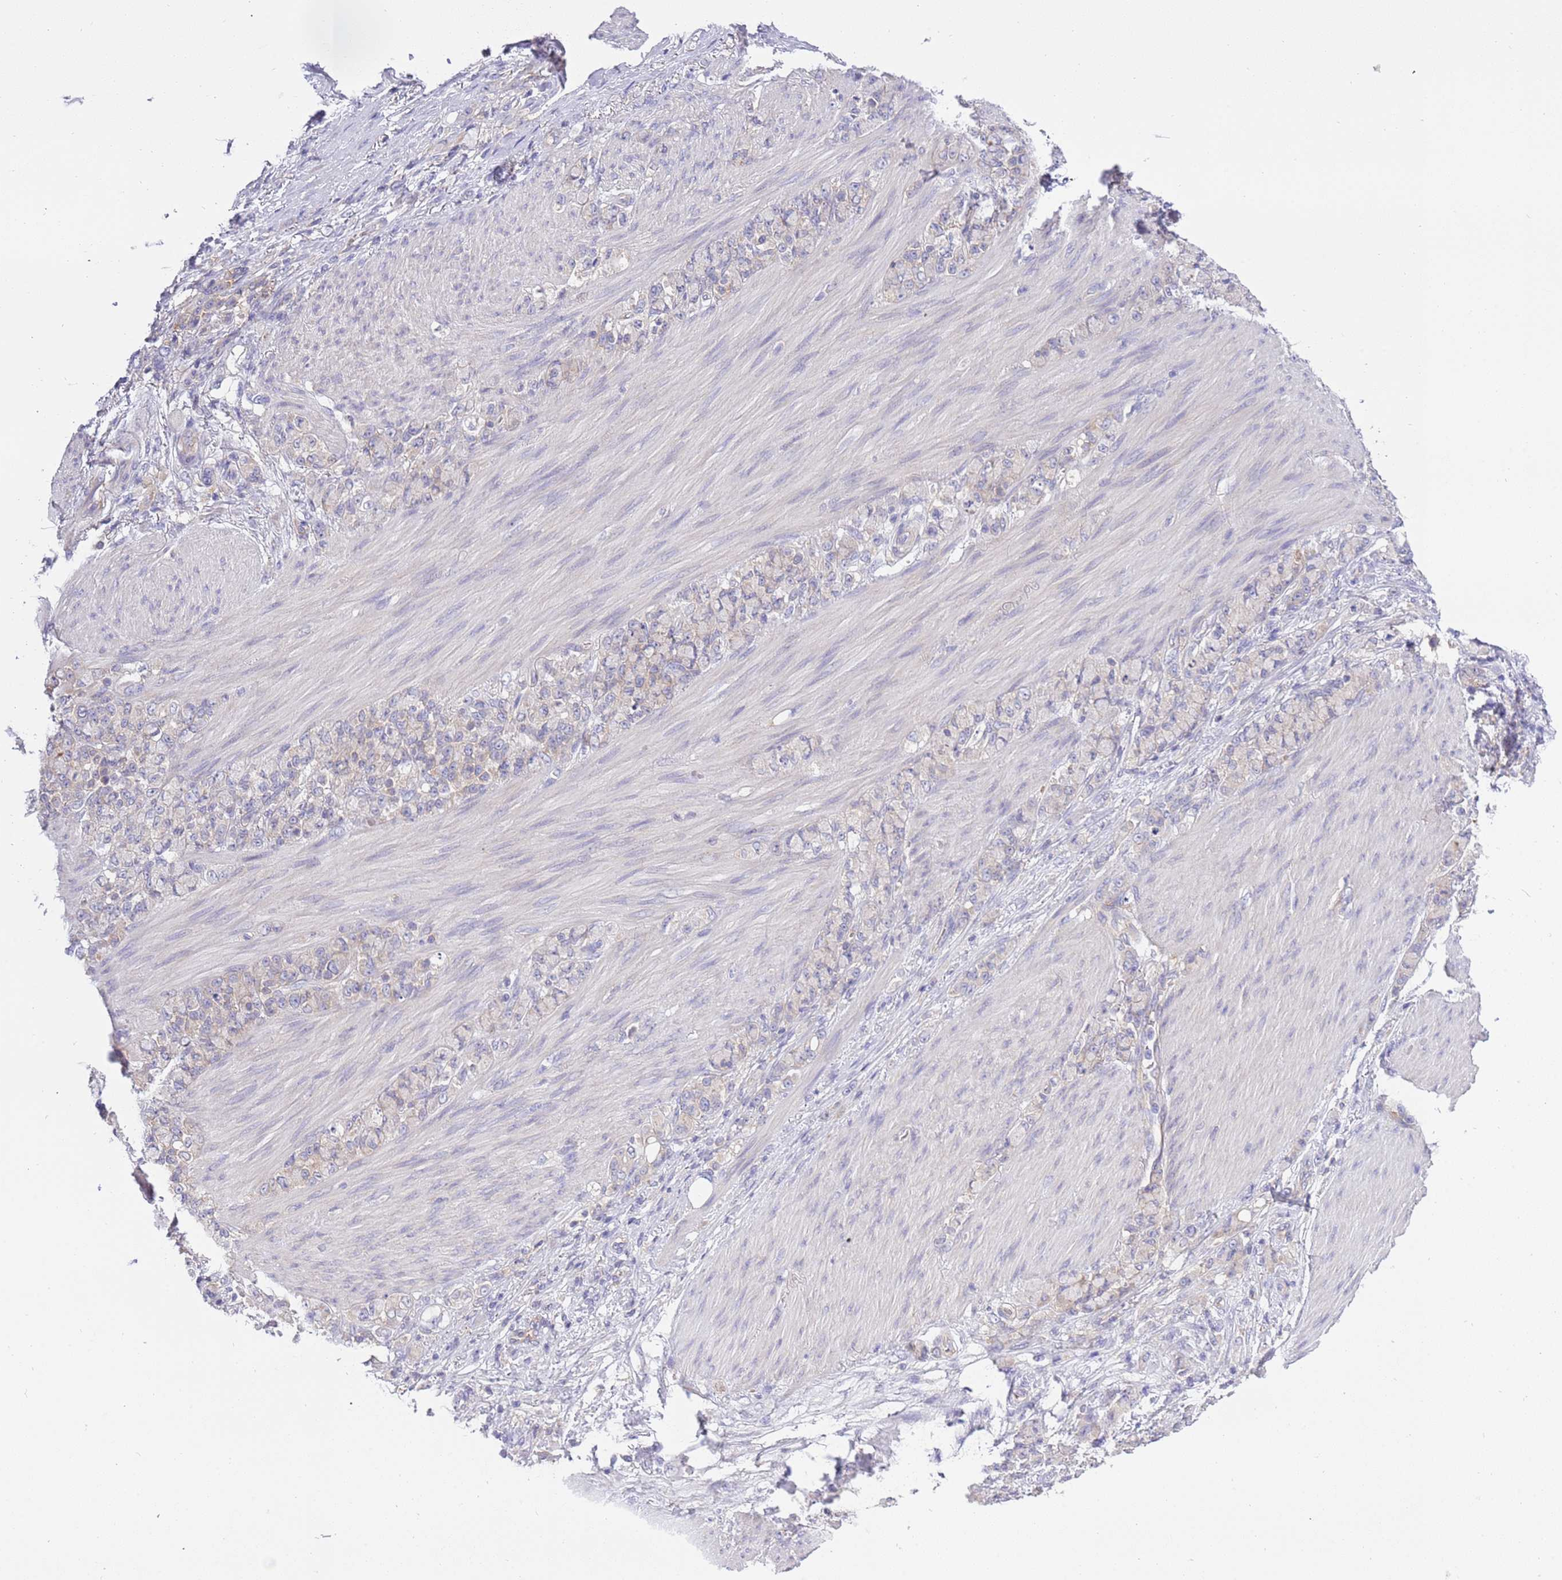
{"staining": {"intensity": "weak", "quantity": "25%-75%", "location": "cytoplasmic/membranous"}, "tissue": "stomach cancer", "cell_type": "Tumor cells", "image_type": "cancer", "snomed": [{"axis": "morphology", "description": "Normal tissue, NOS"}, {"axis": "morphology", "description": "Adenocarcinoma, NOS"}, {"axis": "topography", "description": "Stomach"}], "caption": "Weak cytoplasmic/membranous staining for a protein is seen in approximately 25%-75% of tumor cells of stomach cancer (adenocarcinoma) using IHC.", "gene": "STIP1", "patient": {"sex": "female", "age": 79}}